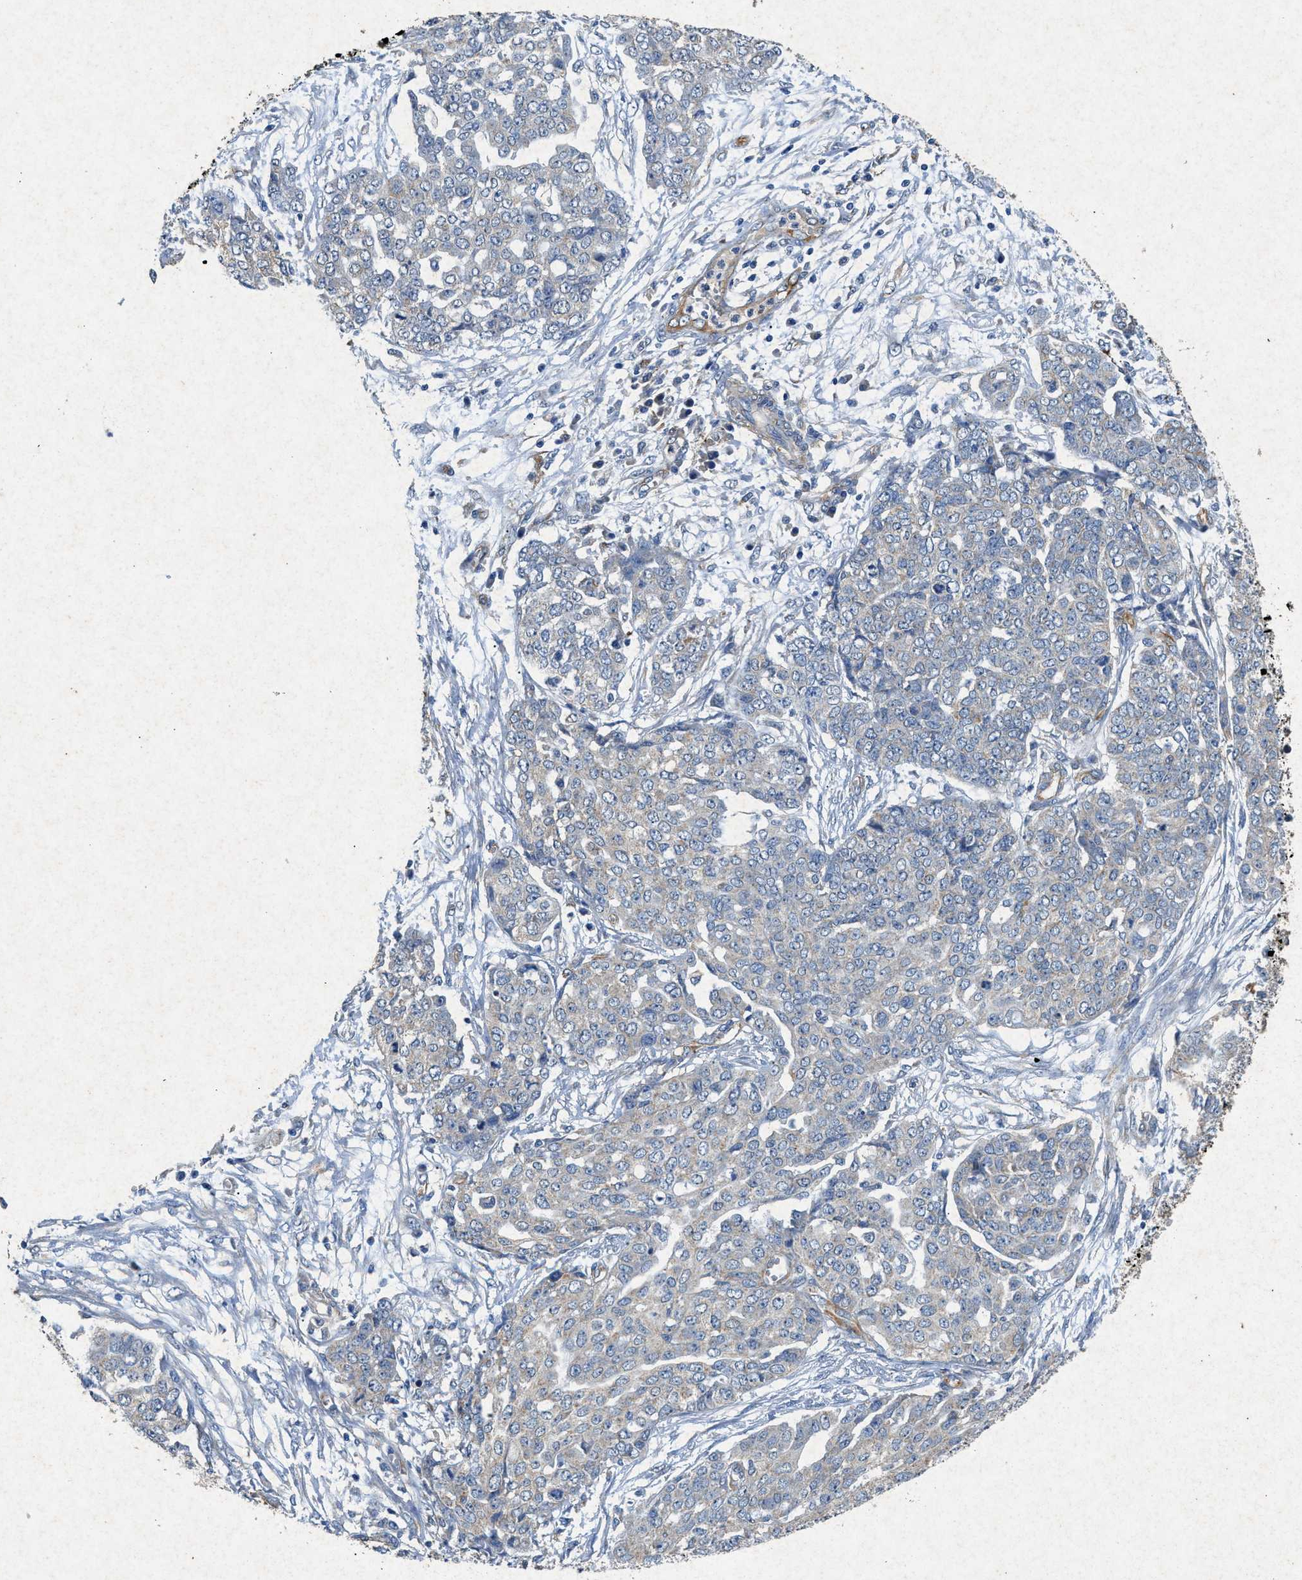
{"staining": {"intensity": "weak", "quantity": "<25%", "location": "cytoplasmic/membranous"}, "tissue": "ovarian cancer", "cell_type": "Tumor cells", "image_type": "cancer", "snomed": [{"axis": "morphology", "description": "Cystadenocarcinoma, serous, NOS"}, {"axis": "topography", "description": "Soft tissue"}, {"axis": "topography", "description": "Ovary"}], "caption": "DAB (3,3'-diaminobenzidine) immunohistochemical staining of ovarian cancer (serous cystadenocarcinoma) shows no significant positivity in tumor cells.", "gene": "CDK15", "patient": {"sex": "female", "age": 57}}